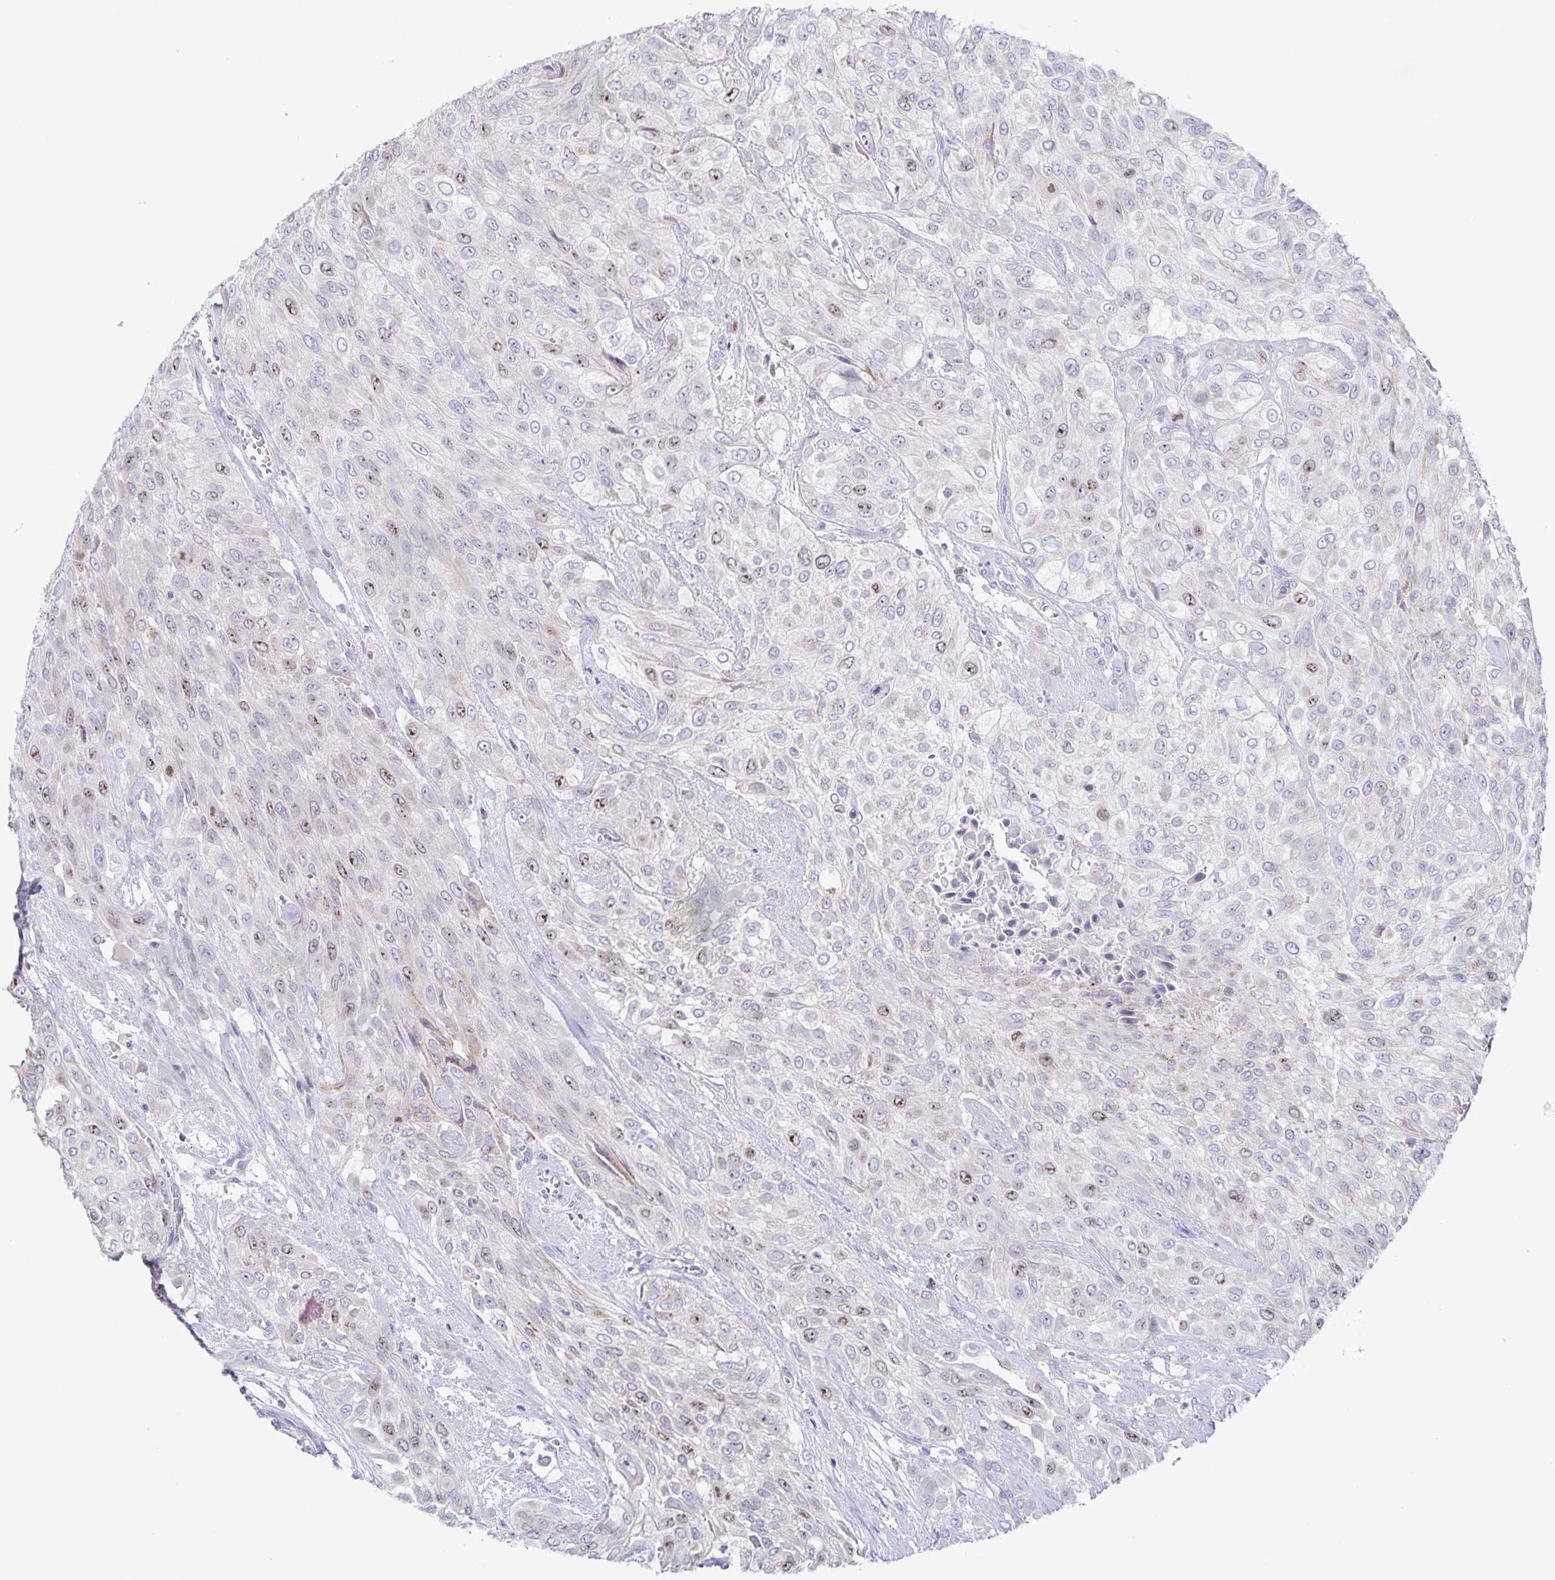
{"staining": {"intensity": "moderate", "quantity": "<25%", "location": "nuclear"}, "tissue": "urothelial cancer", "cell_type": "Tumor cells", "image_type": "cancer", "snomed": [{"axis": "morphology", "description": "Urothelial carcinoma, High grade"}, {"axis": "topography", "description": "Urinary bladder"}], "caption": "Urothelial cancer tissue reveals moderate nuclear positivity in about <25% of tumor cells", "gene": "CENPH", "patient": {"sex": "male", "age": 57}}